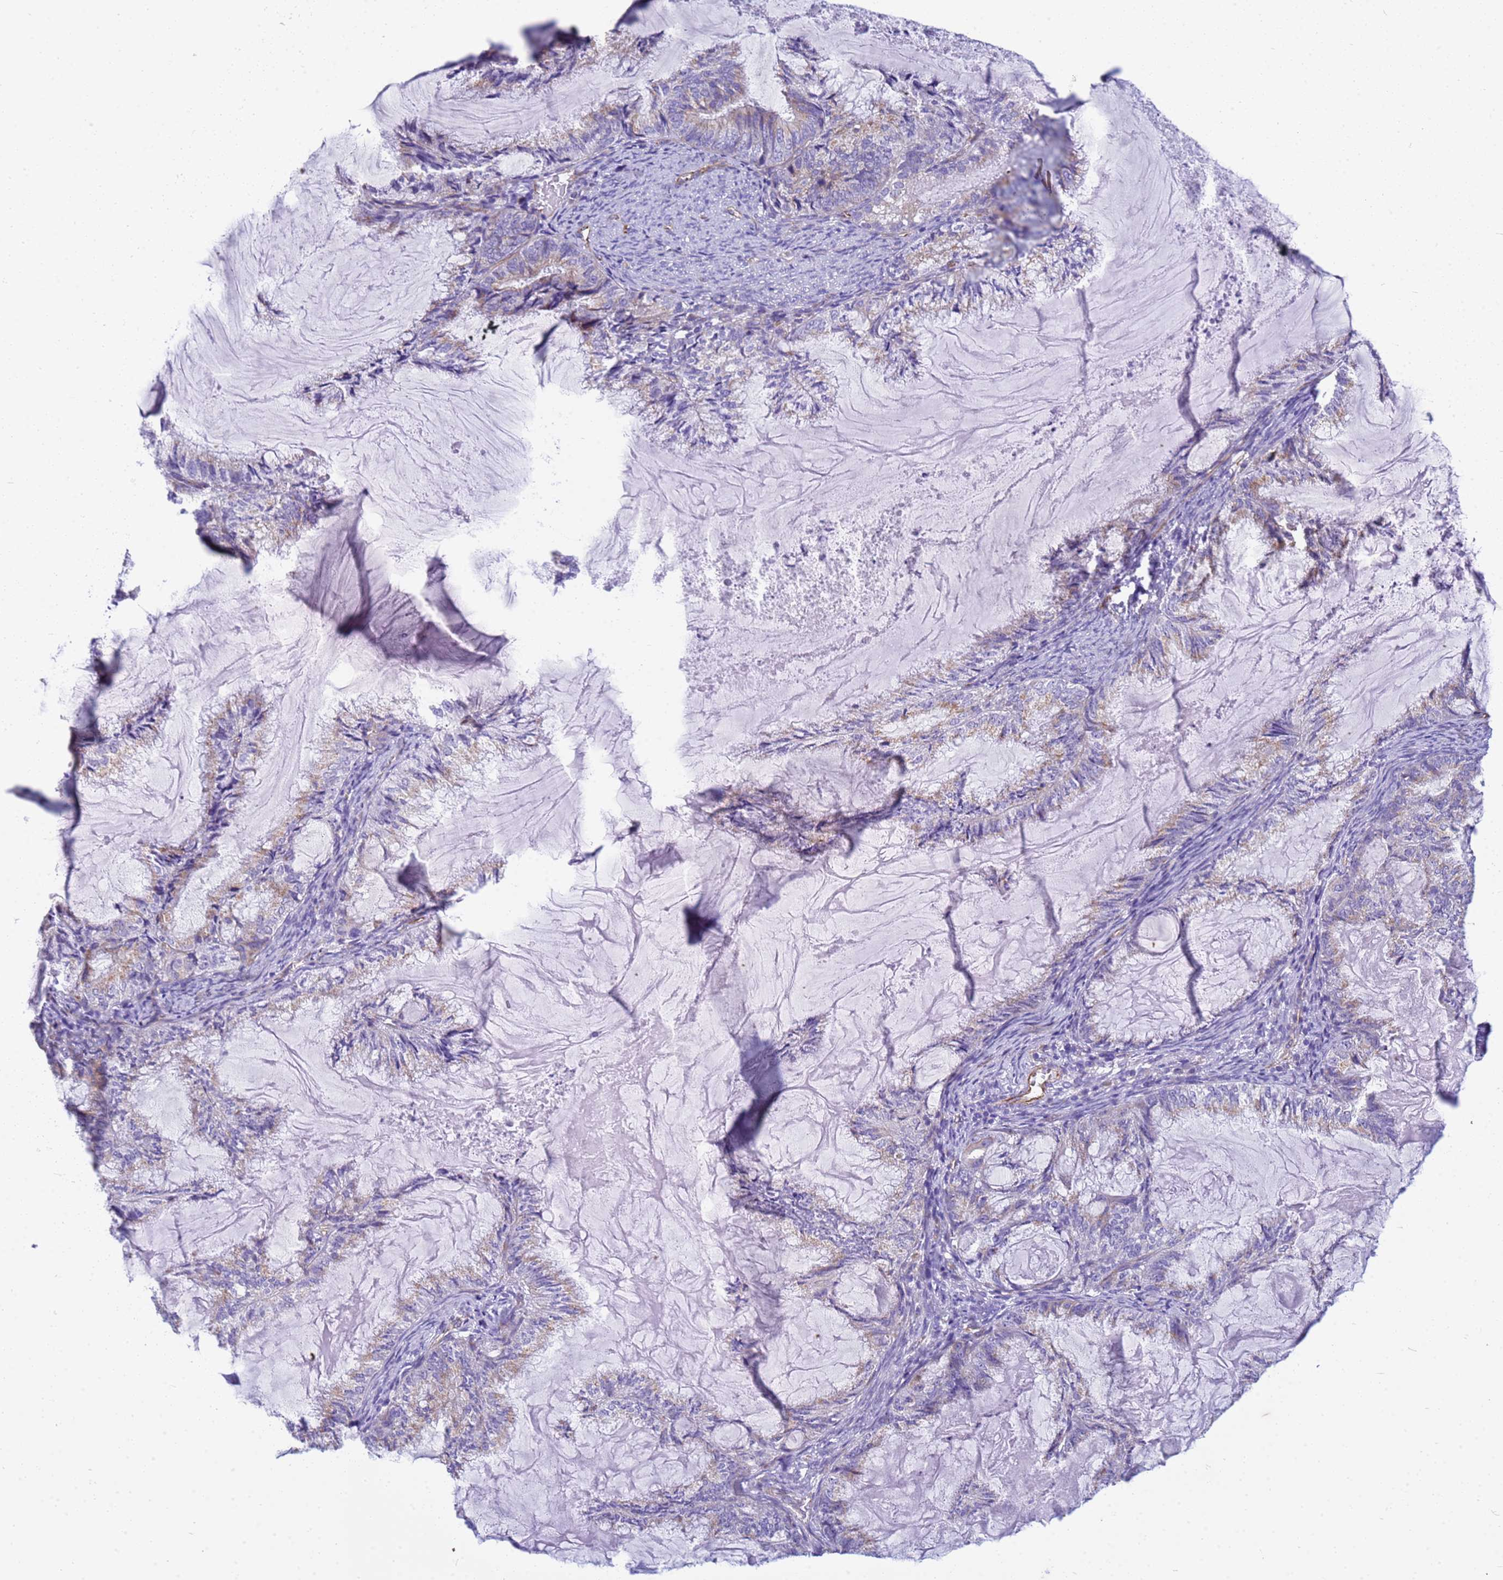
{"staining": {"intensity": "weak", "quantity": "25%-75%", "location": "cytoplasmic/membranous"}, "tissue": "endometrial cancer", "cell_type": "Tumor cells", "image_type": "cancer", "snomed": [{"axis": "morphology", "description": "Adenocarcinoma, NOS"}, {"axis": "topography", "description": "Endometrium"}], "caption": "An immunohistochemistry image of tumor tissue is shown. Protein staining in brown labels weak cytoplasmic/membranous positivity in endometrial cancer (adenocarcinoma) within tumor cells. The protein is shown in brown color, while the nuclei are stained blue.", "gene": "UBXN2B", "patient": {"sex": "female", "age": 86}}